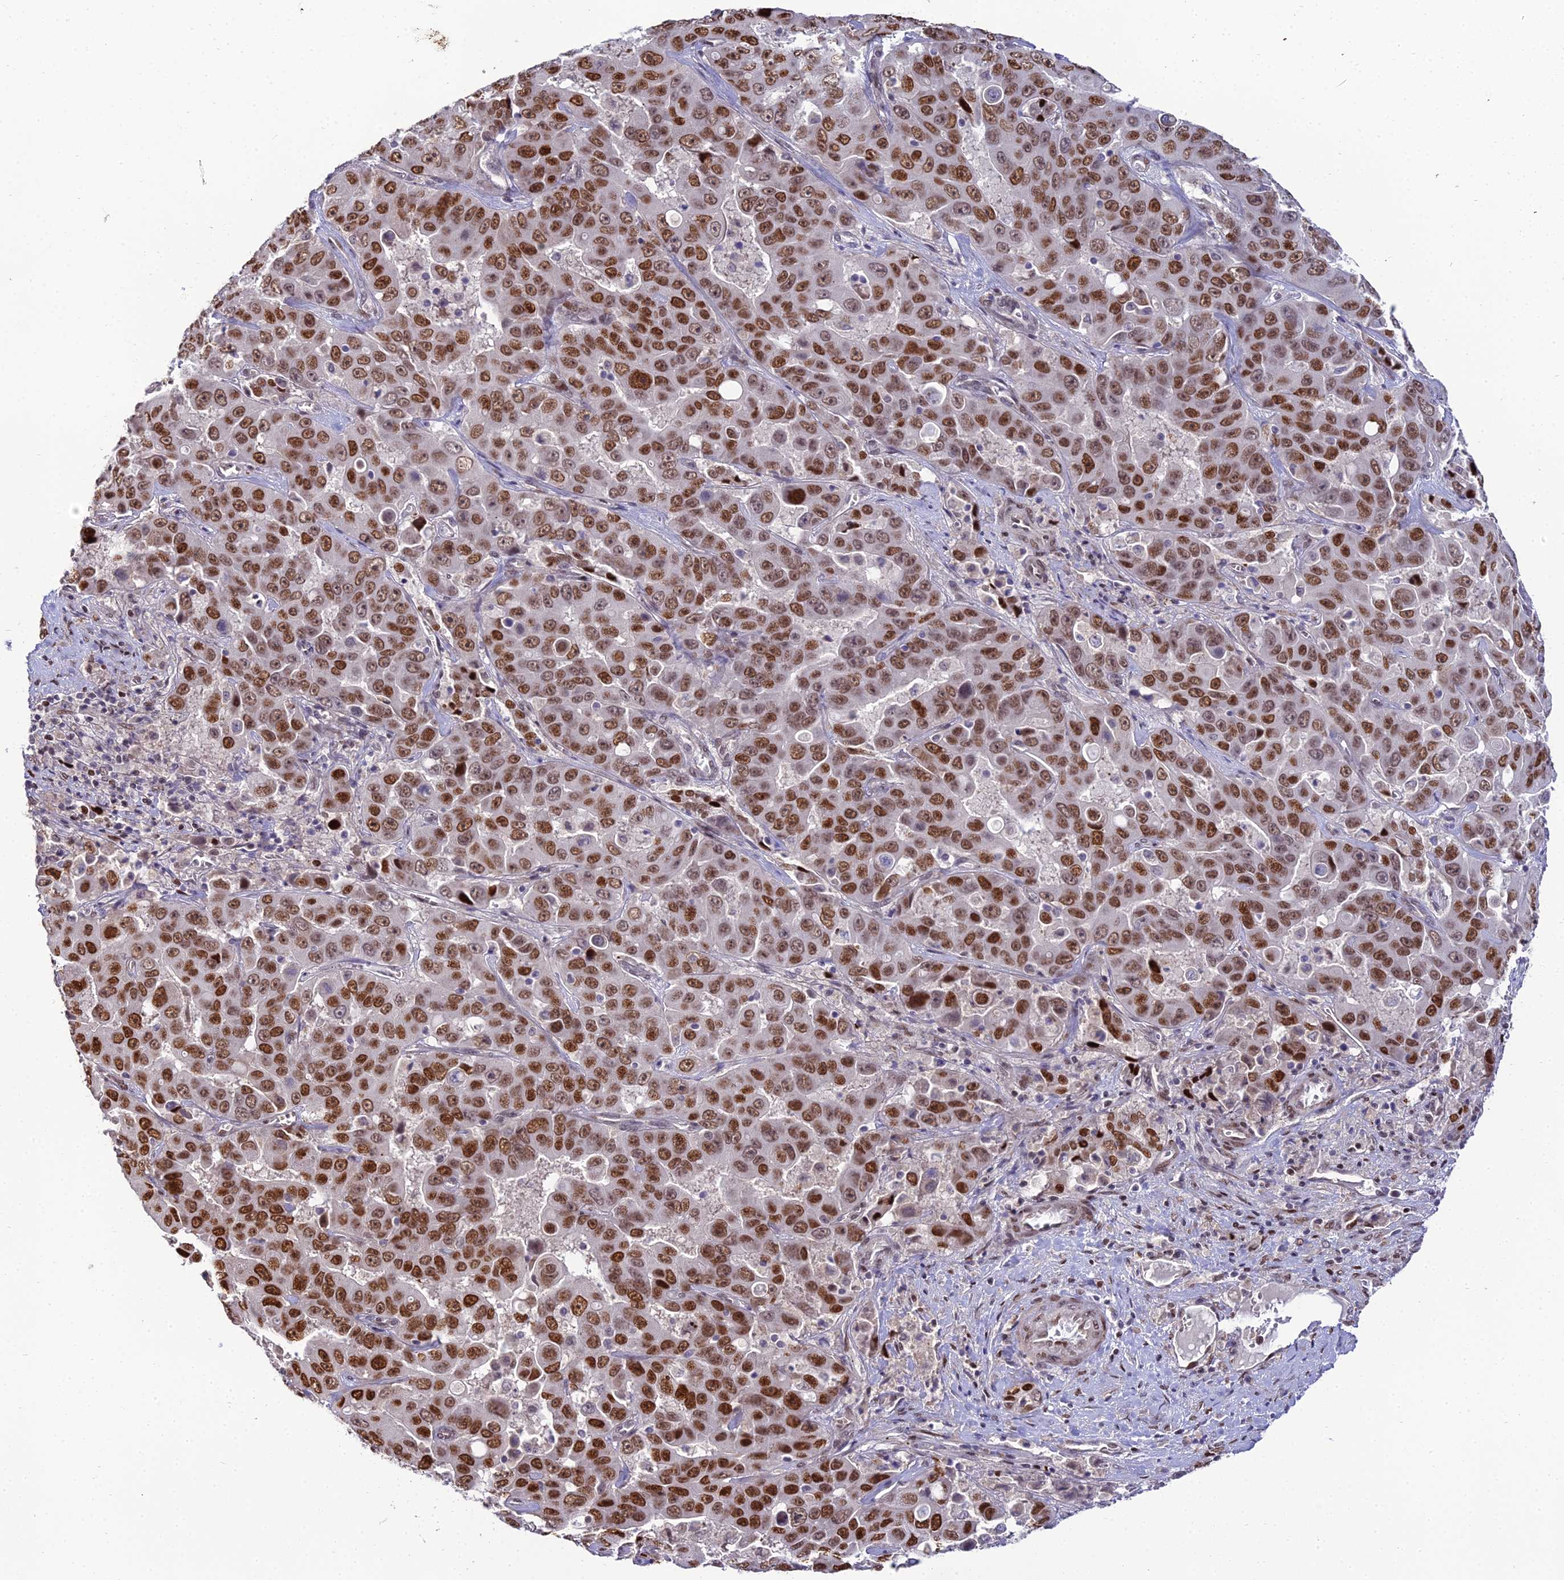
{"staining": {"intensity": "strong", "quantity": ">75%", "location": "nuclear"}, "tissue": "liver cancer", "cell_type": "Tumor cells", "image_type": "cancer", "snomed": [{"axis": "morphology", "description": "Cholangiocarcinoma"}, {"axis": "topography", "description": "Liver"}], "caption": "Liver cholangiocarcinoma stained with a brown dye displays strong nuclear positive positivity in approximately >75% of tumor cells.", "gene": "ZNF707", "patient": {"sex": "female", "age": 52}}